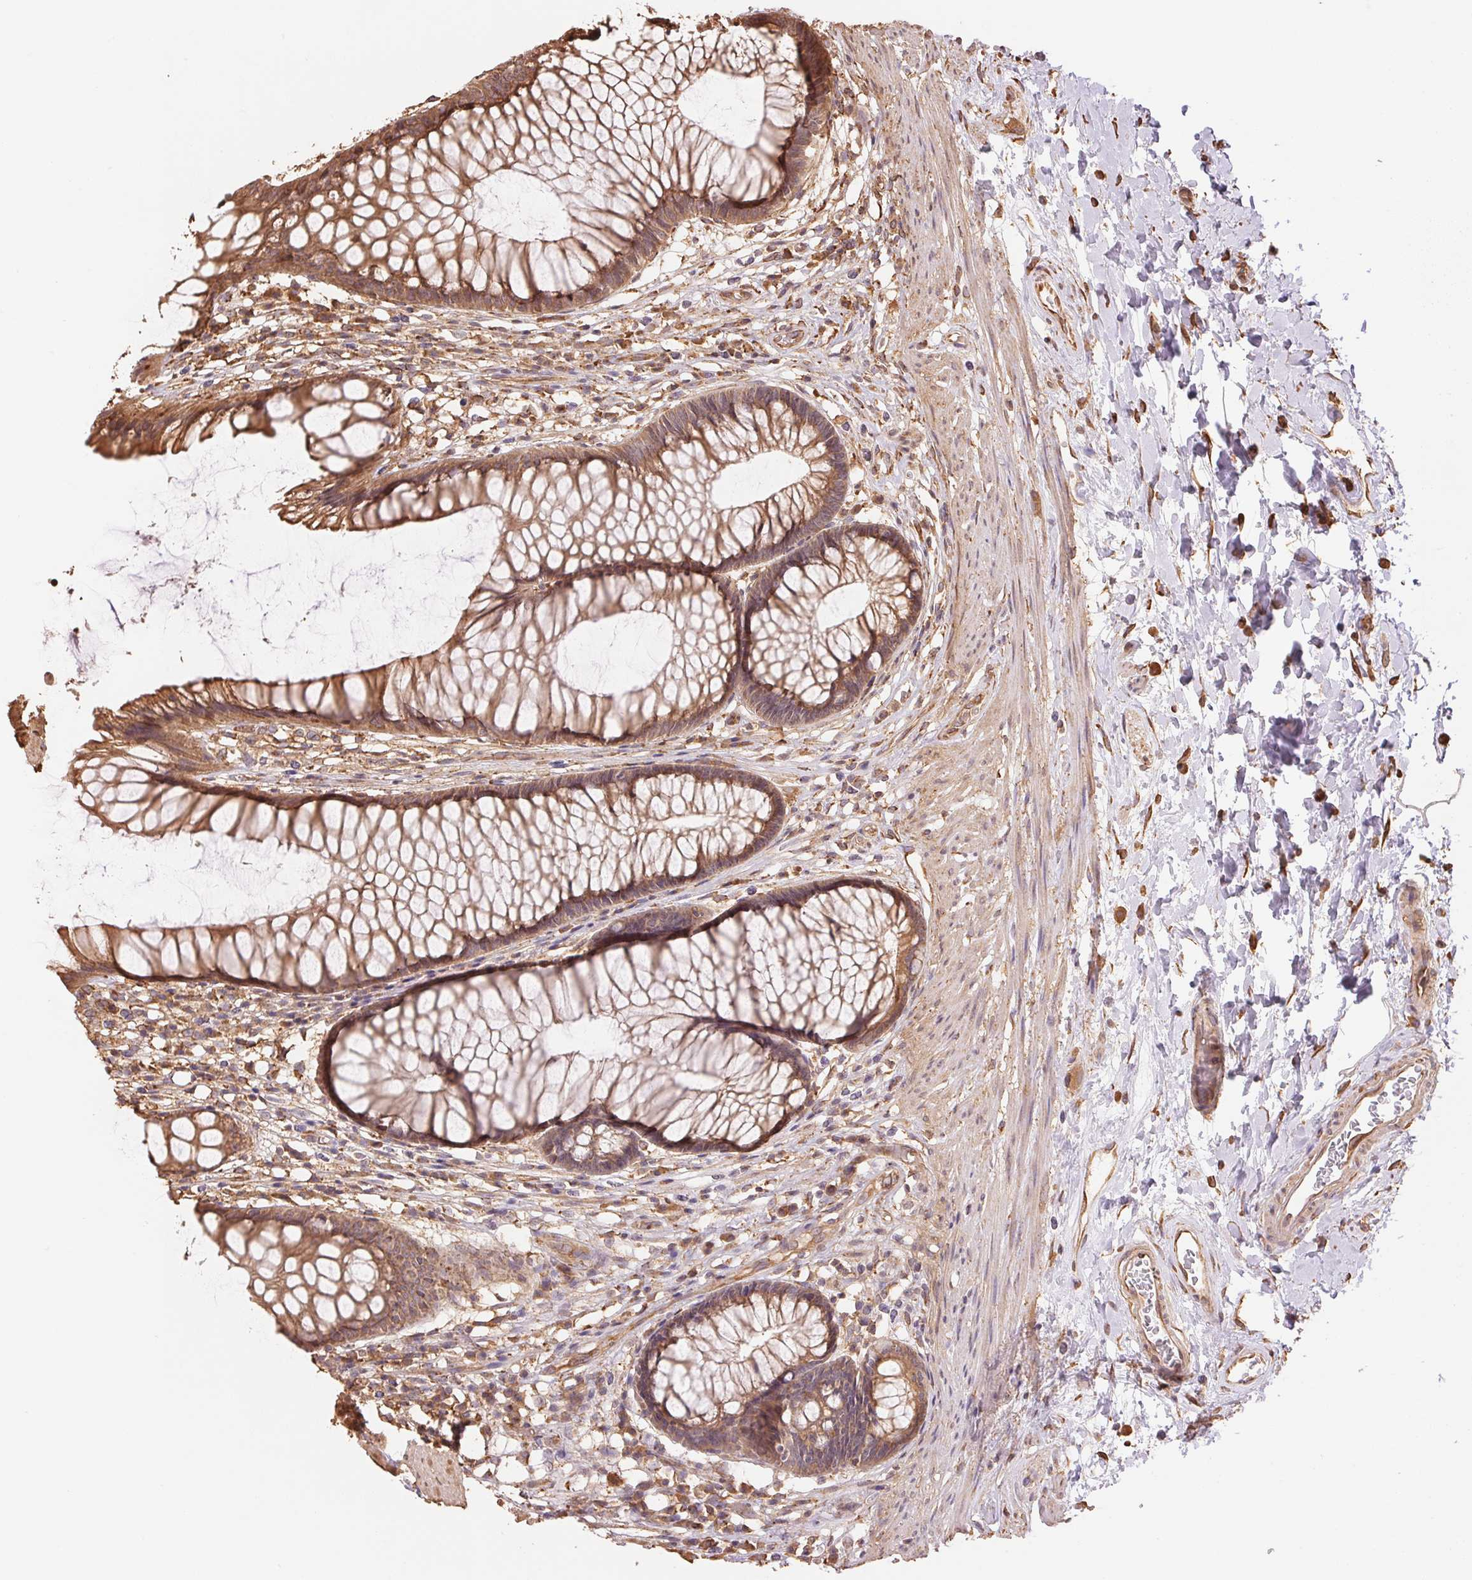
{"staining": {"intensity": "weak", "quantity": ">75%", "location": "cytoplasmic/membranous"}, "tissue": "rectum", "cell_type": "Glandular cells", "image_type": "normal", "snomed": [{"axis": "morphology", "description": "Normal tissue, NOS"}, {"axis": "topography", "description": "Smooth muscle"}, {"axis": "topography", "description": "Rectum"}], "caption": "About >75% of glandular cells in normal human rectum reveal weak cytoplasmic/membranous protein positivity as visualized by brown immunohistochemical staining.", "gene": "C6orf163", "patient": {"sex": "male", "age": 53}}